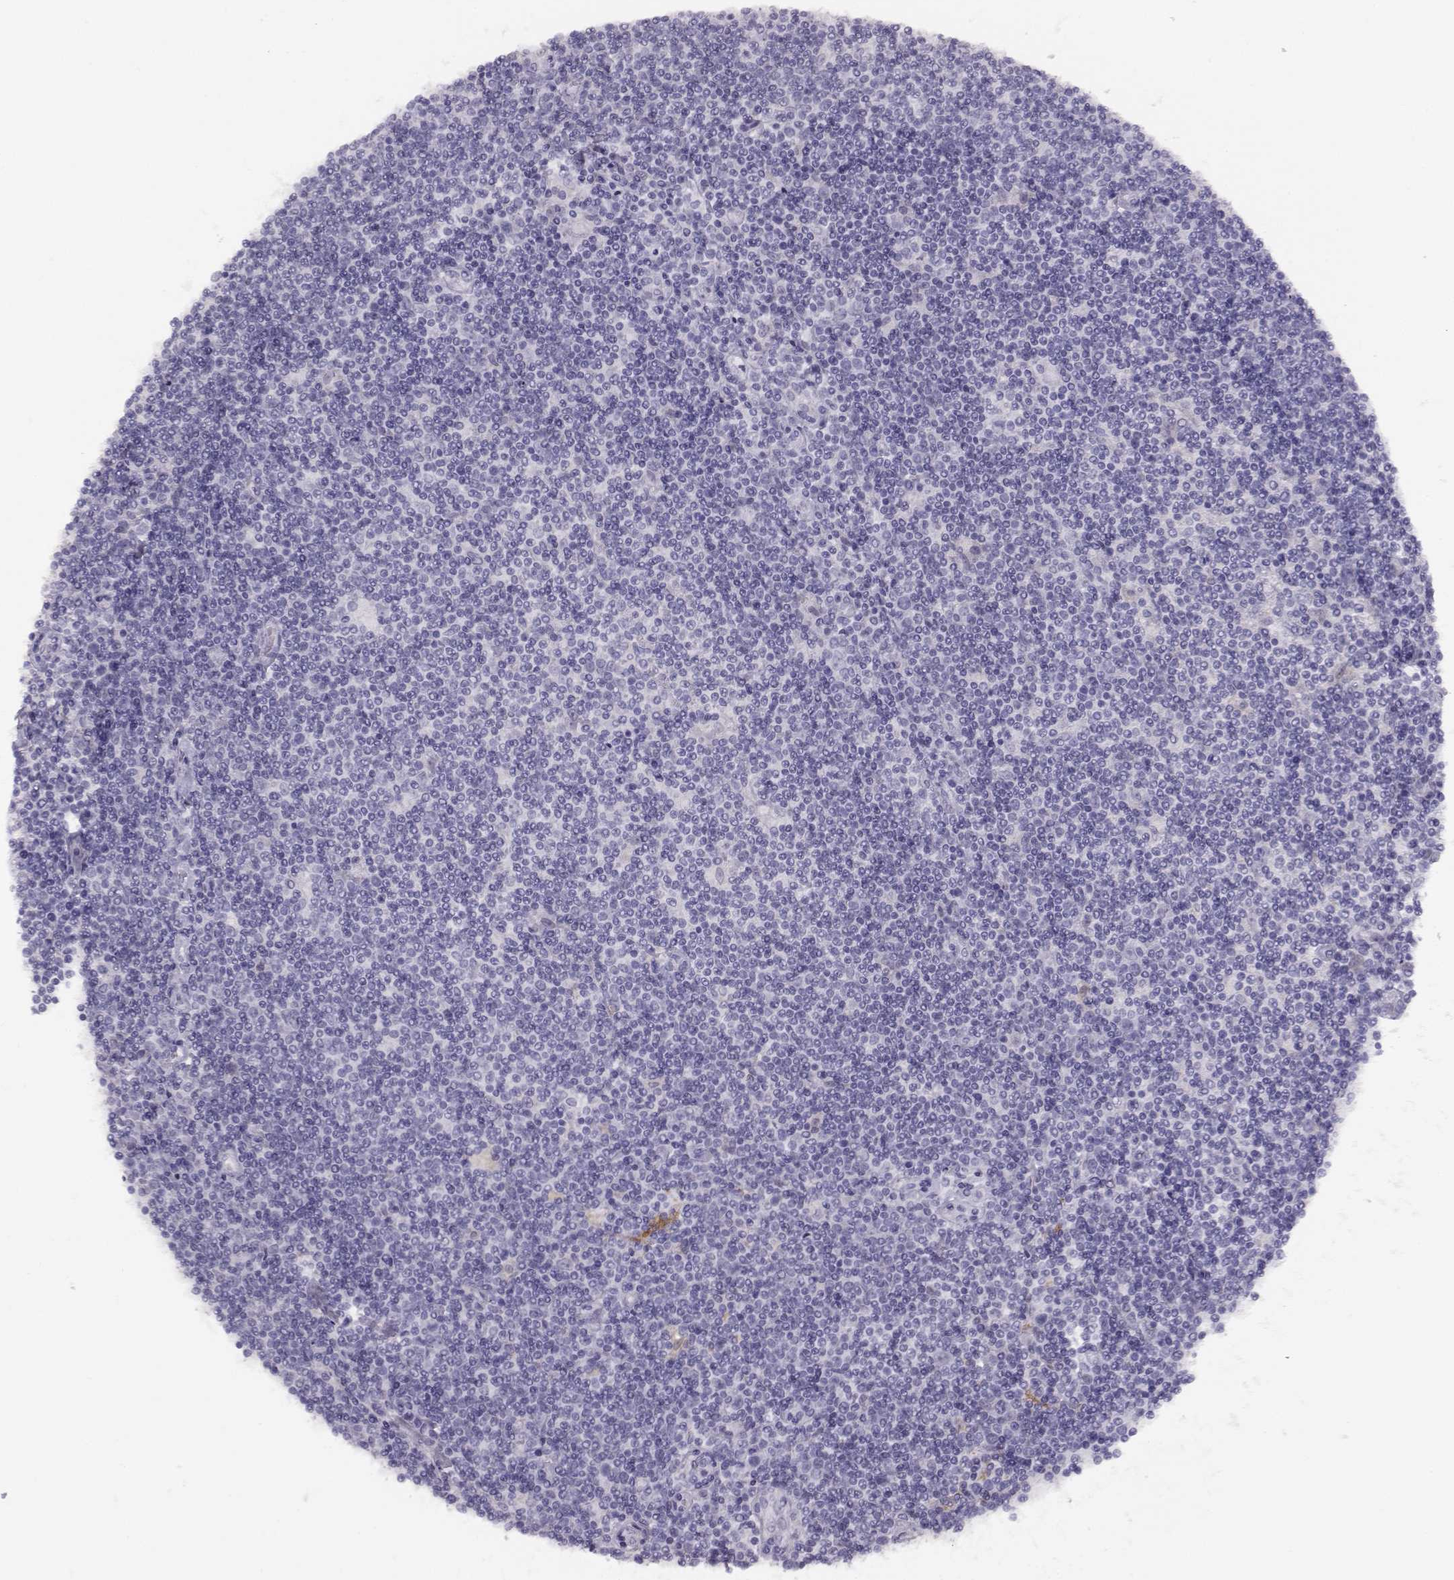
{"staining": {"intensity": "negative", "quantity": "none", "location": "none"}, "tissue": "lymphoma", "cell_type": "Tumor cells", "image_type": "cancer", "snomed": [{"axis": "morphology", "description": "Hodgkin's disease, NOS"}, {"axis": "topography", "description": "Lymph node"}], "caption": "This is an IHC image of Hodgkin's disease. There is no positivity in tumor cells.", "gene": "NUTM1", "patient": {"sex": "male", "age": 40}}